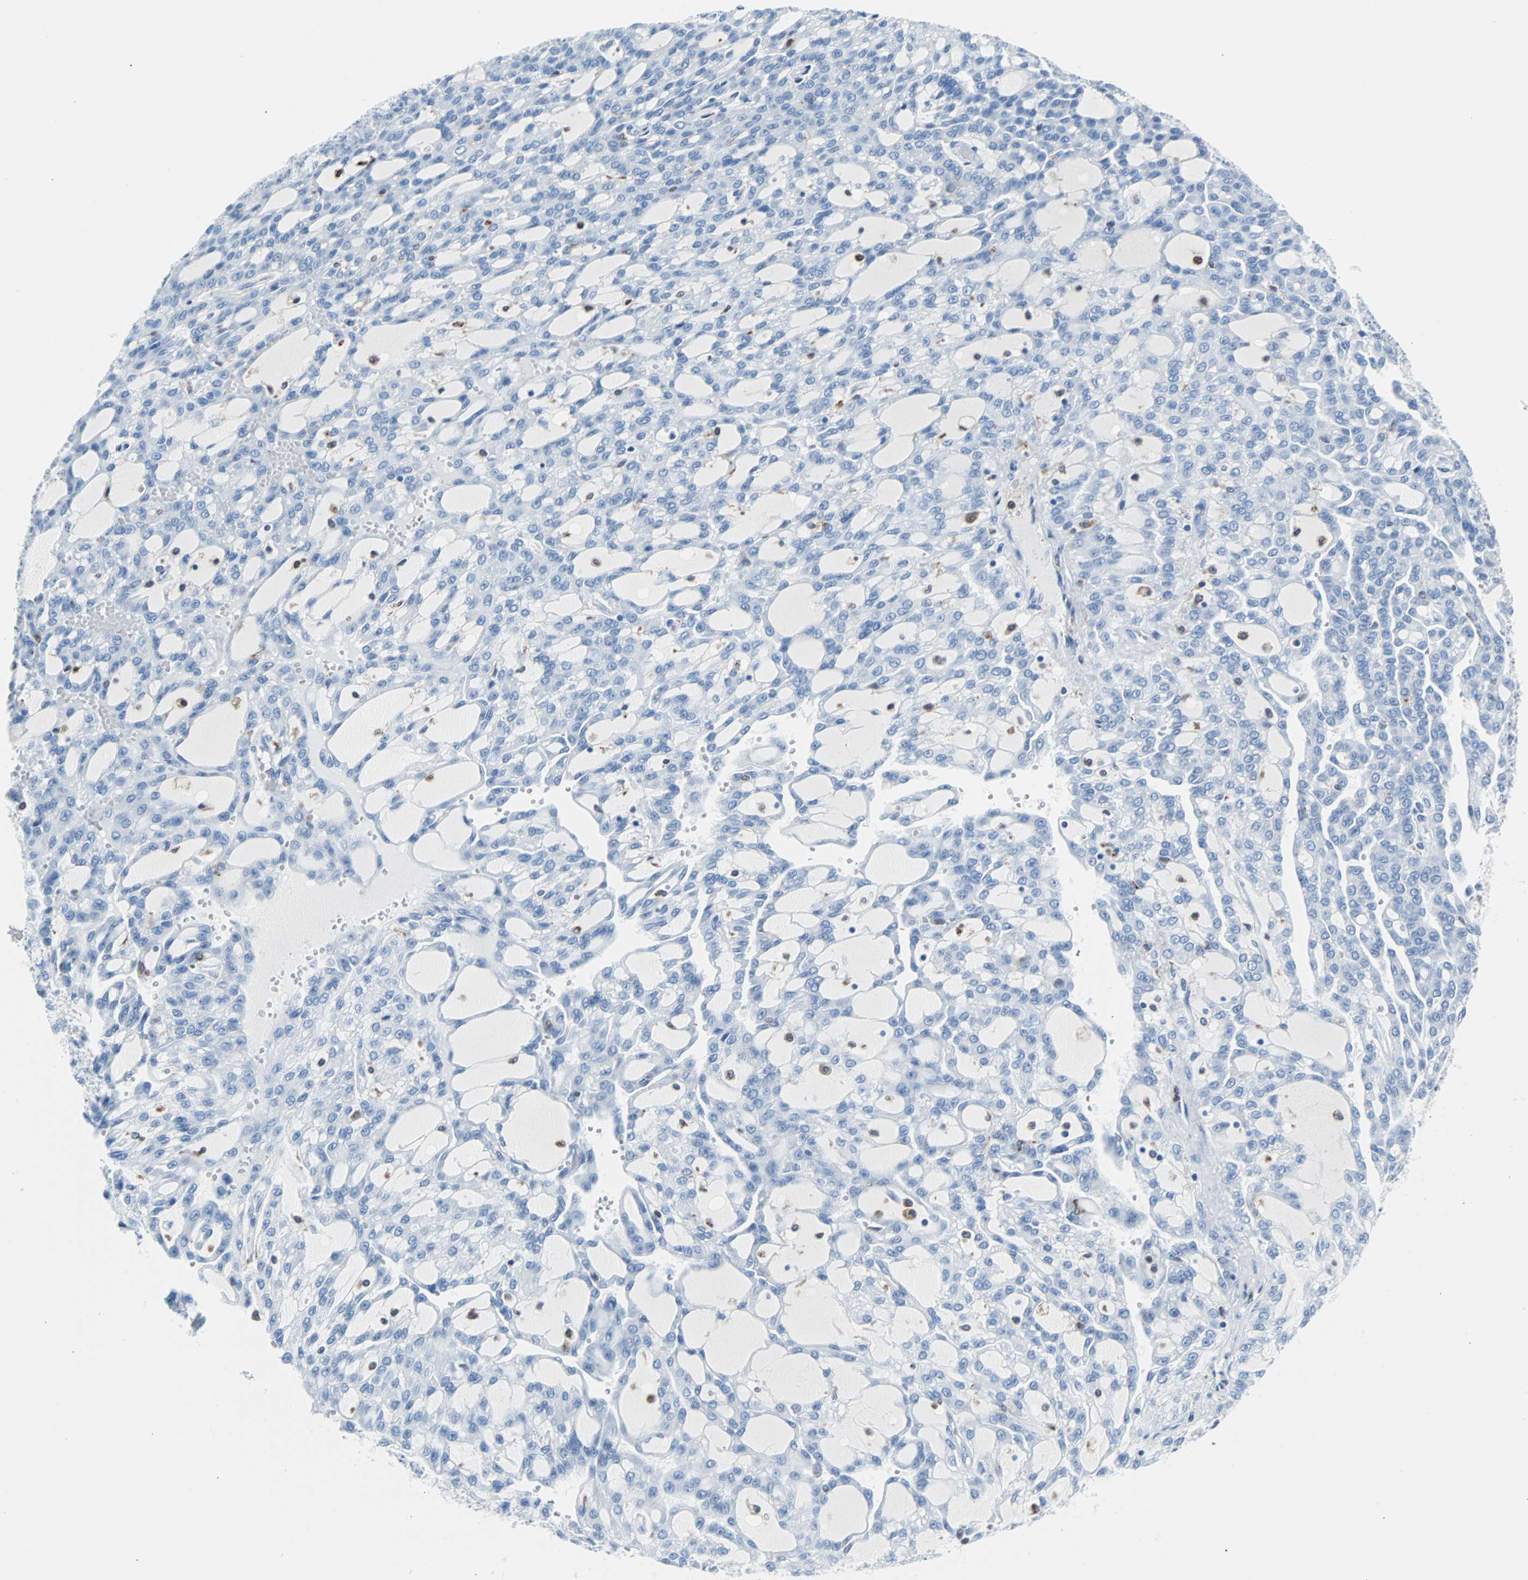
{"staining": {"intensity": "negative", "quantity": "none", "location": "none"}, "tissue": "renal cancer", "cell_type": "Tumor cells", "image_type": "cancer", "snomed": [{"axis": "morphology", "description": "Adenocarcinoma, NOS"}, {"axis": "topography", "description": "Kidney"}], "caption": "Immunohistochemistry (IHC) image of neoplastic tissue: renal cancer (adenocarcinoma) stained with DAB (3,3'-diaminobenzidine) demonstrates no significant protein expression in tumor cells. (Stains: DAB immunohistochemistry with hematoxylin counter stain, Microscopy: brightfield microscopy at high magnification).", "gene": "SYK", "patient": {"sex": "male", "age": 63}}